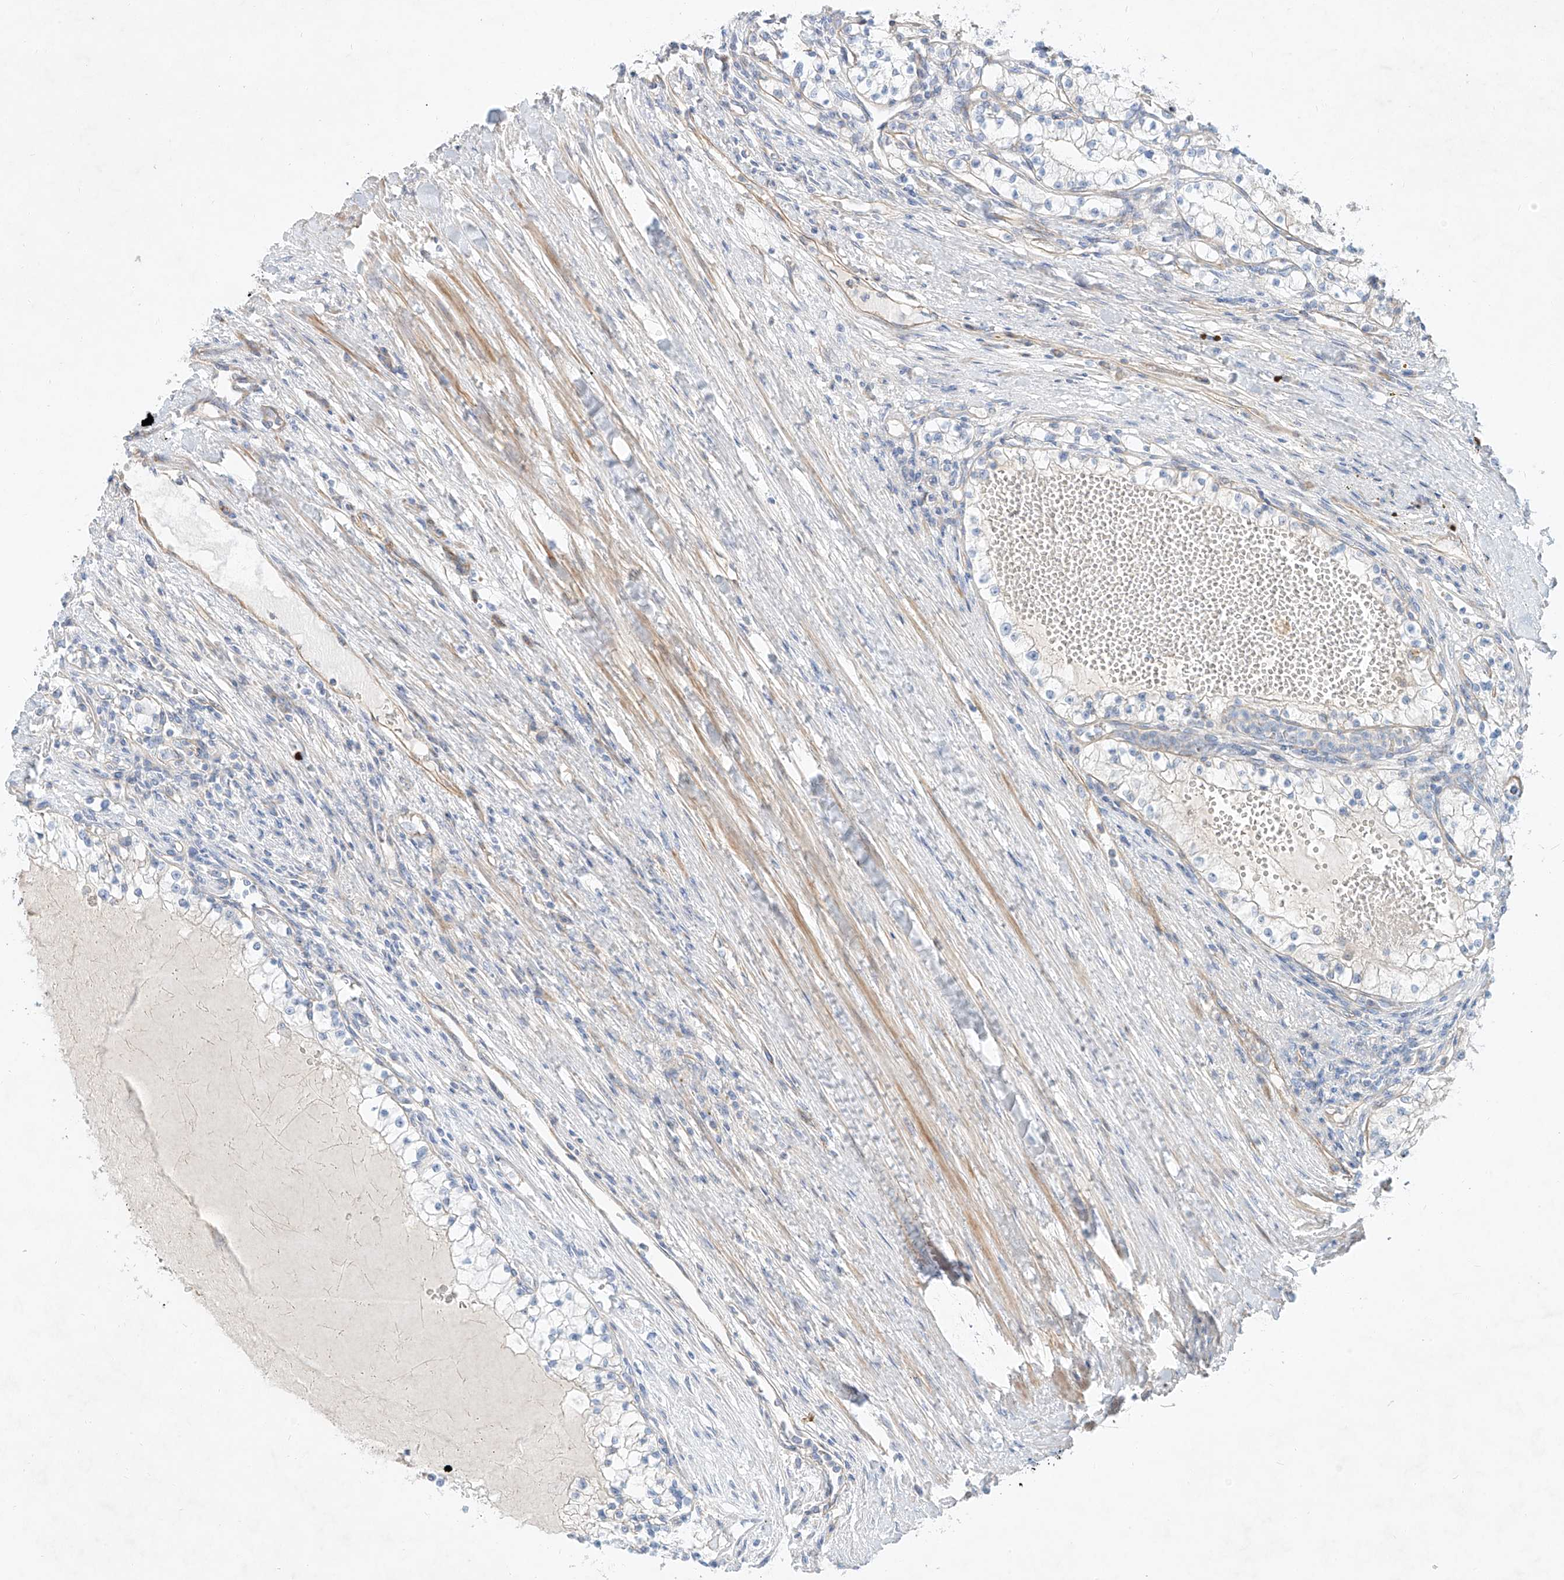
{"staining": {"intensity": "negative", "quantity": "none", "location": "none"}, "tissue": "renal cancer", "cell_type": "Tumor cells", "image_type": "cancer", "snomed": [{"axis": "morphology", "description": "Normal tissue, NOS"}, {"axis": "morphology", "description": "Adenocarcinoma, NOS"}, {"axis": "topography", "description": "Kidney"}], "caption": "Renal adenocarcinoma was stained to show a protein in brown. There is no significant expression in tumor cells.", "gene": "AJM1", "patient": {"sex": "male", "age": 68}}